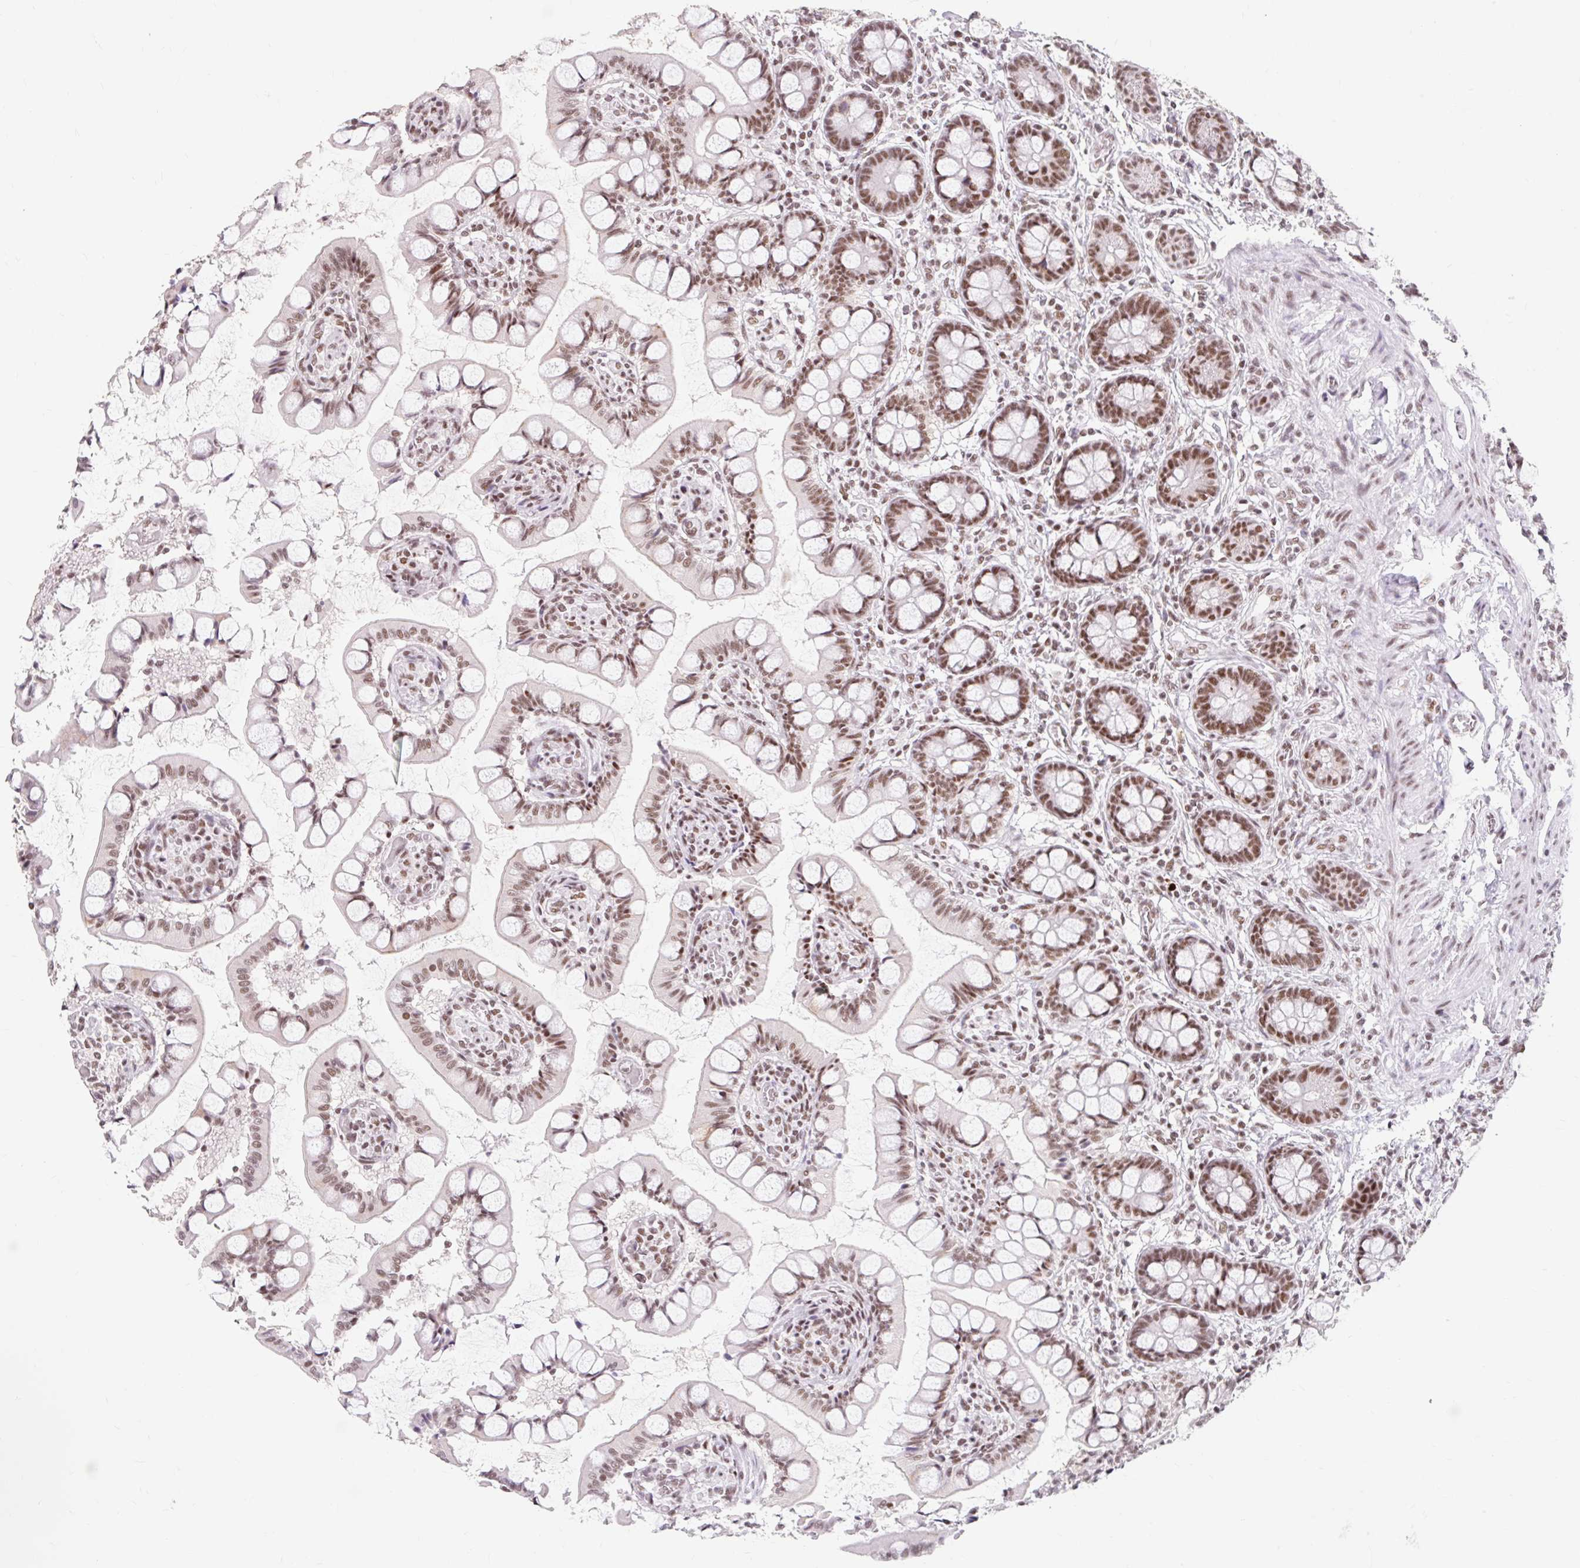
{"staining": {"intensity": "moderate", "quantity": ">75%", "location": "nuclear"}, "tissue": "small intestine", "cell_type": "Glandular cells", "image_type": "normal", "snomed": [{"axis": "morphology", "description": "Normal tissue, NOS"}, {"axis": "topography", "description": "Small intestine"}], "caption": "Immunohistochemical staining of benign human small intestine reveals moderate nuclear protein positivity in about >75% of glandular cells.", "gene": "SRSF10", "patient": {"sex": "male", "age": 52}}